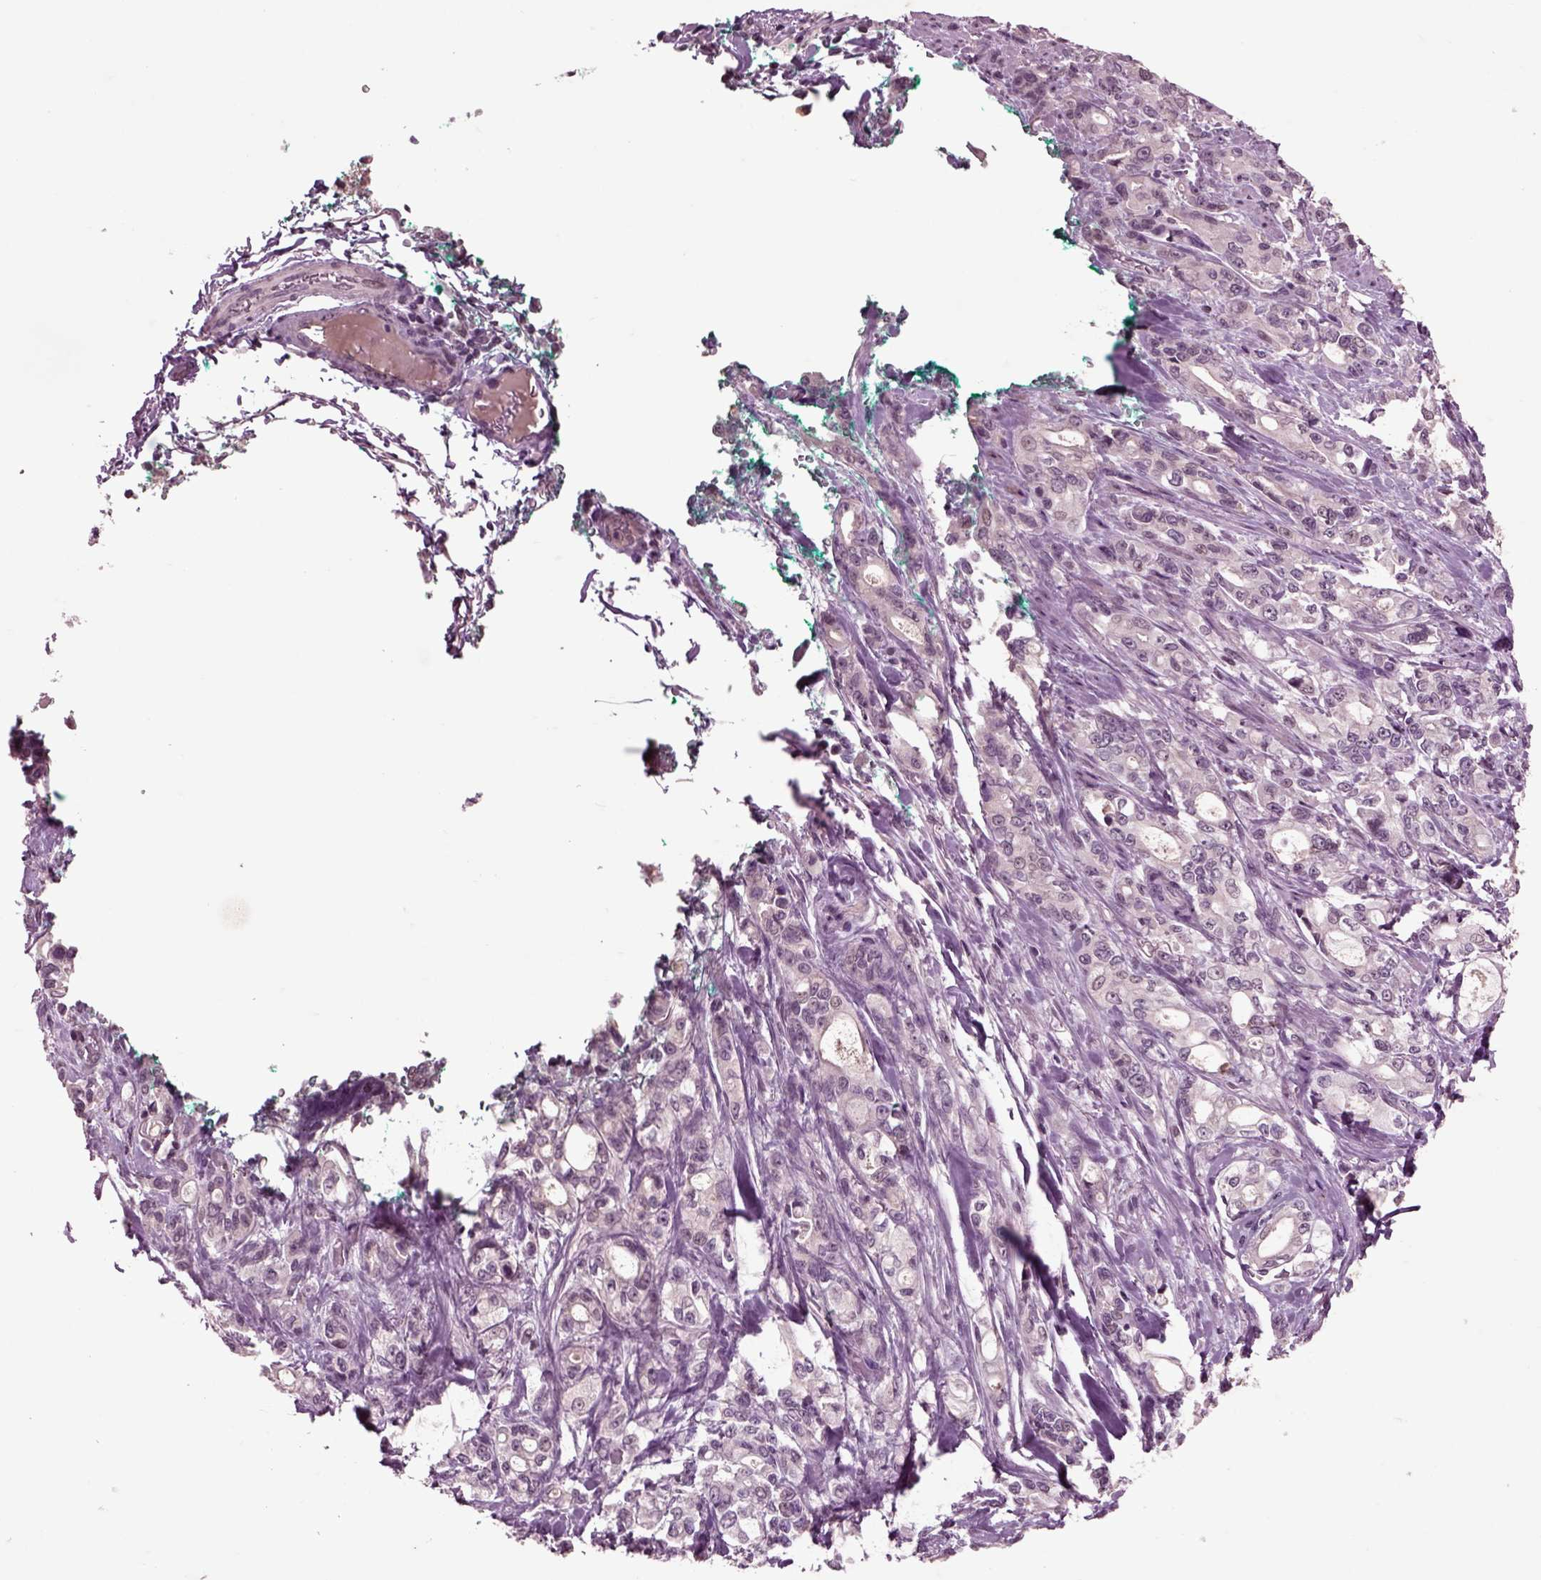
{"staining": {"intensity": "negative", "quantity": "none", "location": "none"}, "tissue": "stomach cancer", "cell_type": "Tumor cells", "image_type": "cancer", "snomed": [{"axis": "morphology", "description": "Adenocarcinoma, NOS"}, {"axis": "topography", "description": "Stomach"}], "caption": "Immunohistochemistry of human stomach cancer (adenocarcinoma) exhibits no expression in tumor cells.", "gene": "CHGB", "patient": {"sex": "male", "age": 63}}